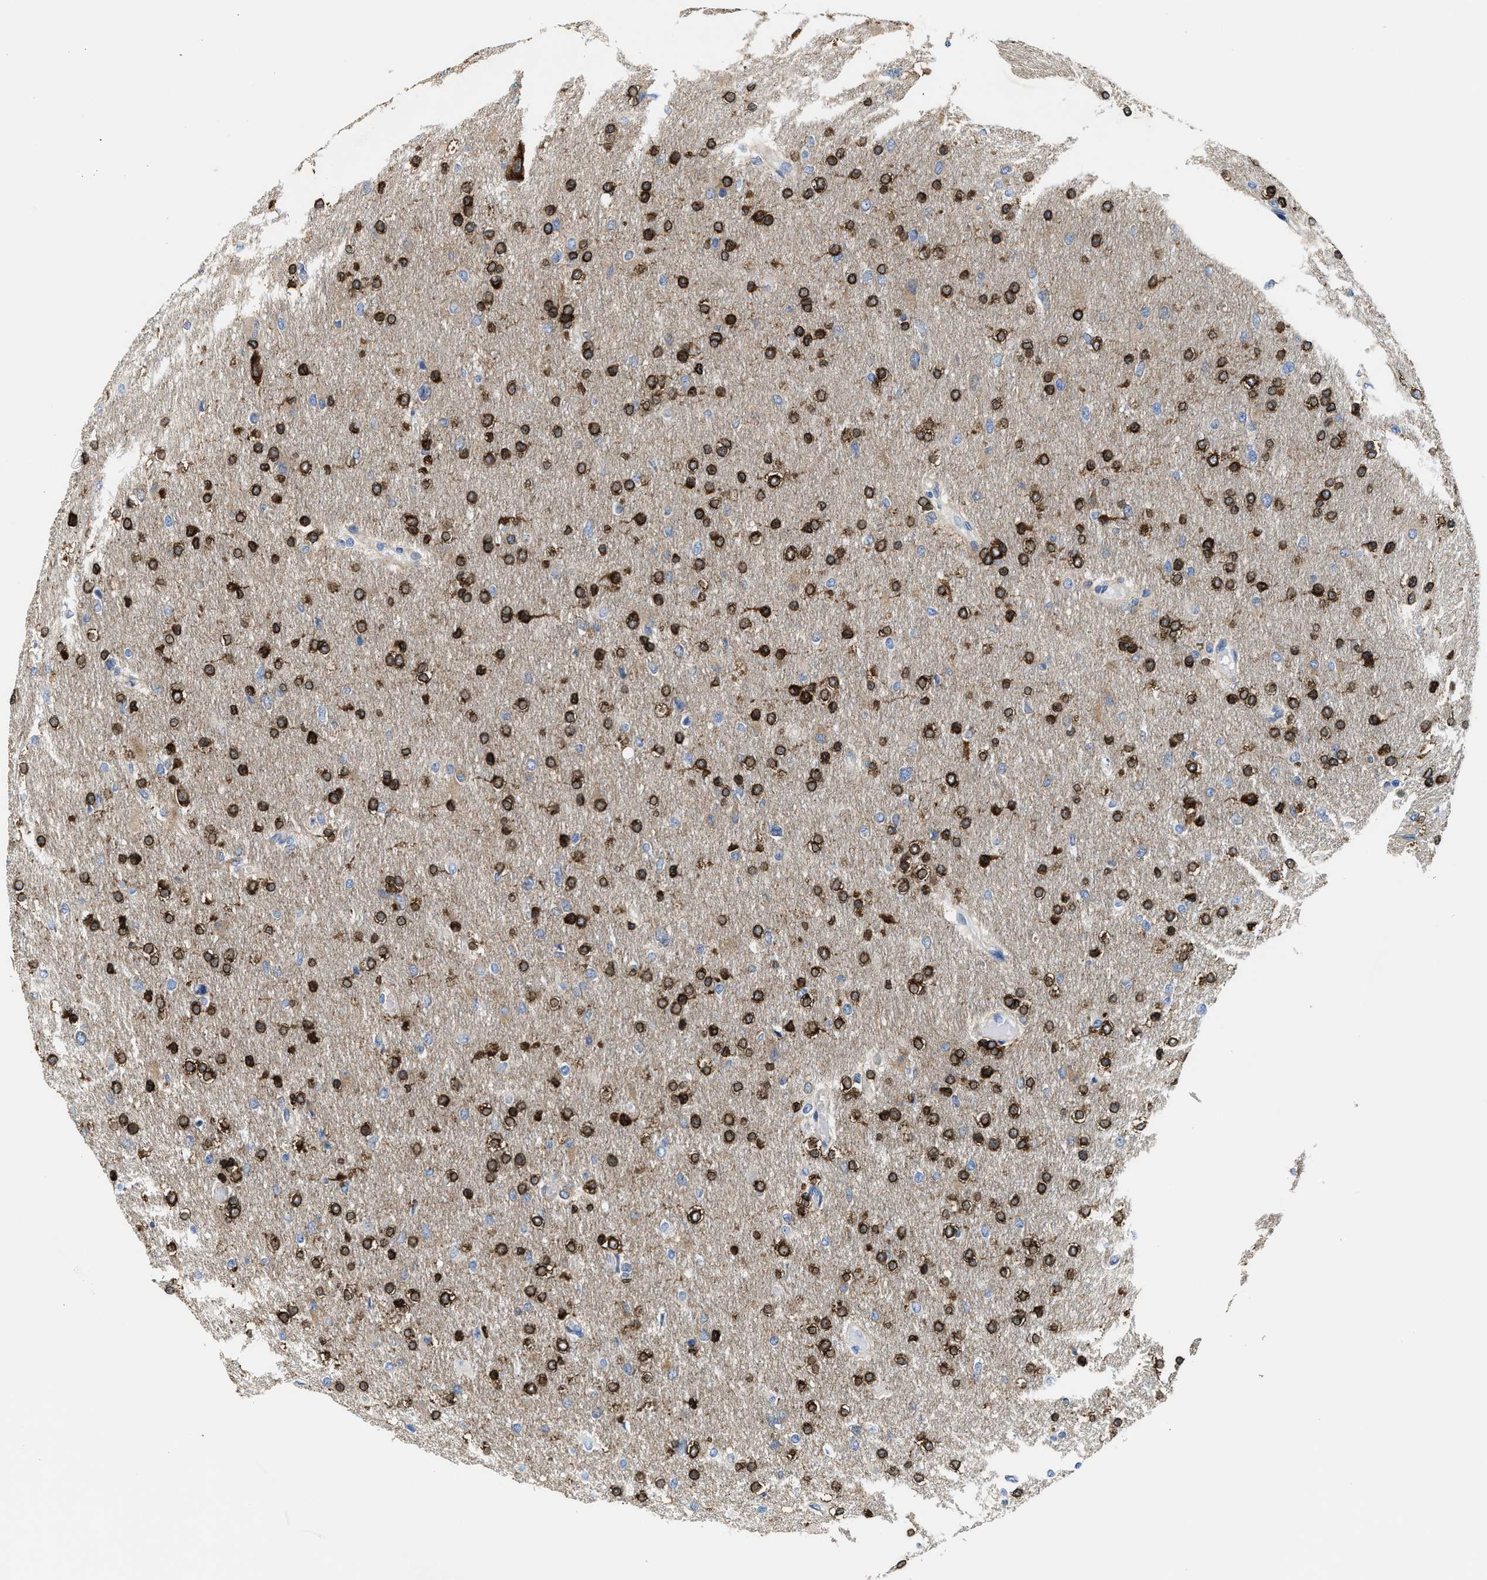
{"staining": {"intensity": "strong", "quantity": "25%-75%", "location": "cytoplasmic/membranous"}, "tissue": "glioma", "cell_type": "Tumor cells", "image_type": "cancer", "snomed": [{"axis": "morphology", "description": "Glioma, malignant, High grade"}, {"axis": "topography", "description": "Cerebral cortex"}], "caption": "Tumor cells show high levels of strong cytoplasmic/membranous expression in approximately 25%-75% of cells in malignant glioma (high-grade).", "gene": "DSCAM", "patient": {"sex": "female", "age": 36}}